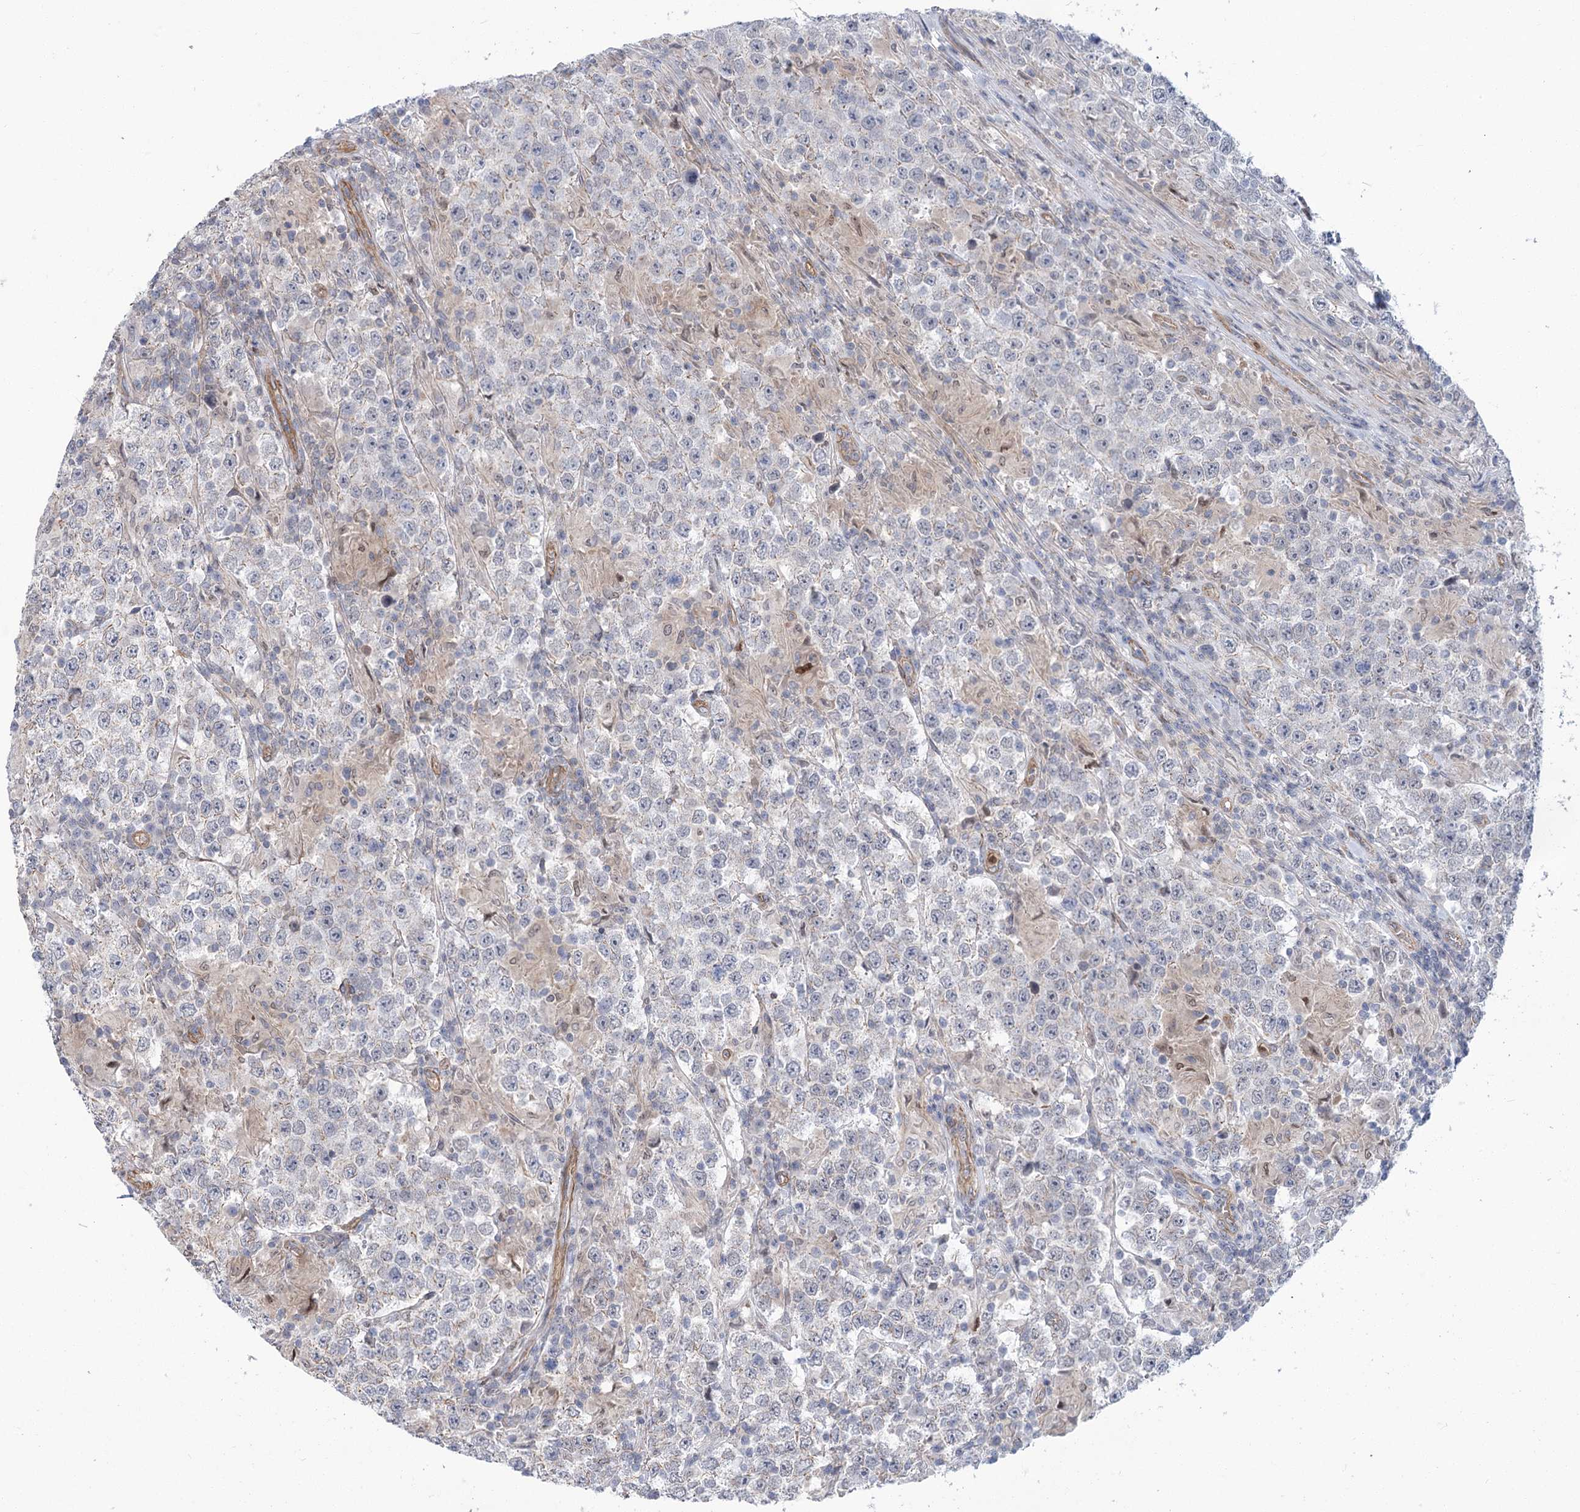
{"staining": {"intensity": "negative", "quantity": "none", "location": "none"}, "tissue": "testis cancer", "cell_type": "Tumor cells", "image_type": "cancer", "snomed": [{"axis": "morphology", "description": "Normal tissue, NOS"}, {"axis": "morphology", "description": "Urothelial carcinoma, High grade"}, {"axis": "morphology", "description": "Seminoma, NOS"}, {"axis": "morphology", "description": "Carcinoma, Embryonal, NOS"}, {"axis": "topography", "description": "Urinary bladder"}, {"axis": "topography", "description": "Testis"}], "caption": "The image shows no staining of tumor cells in urothelial carcinoma (high-grade) (testis).", "gene": "THAP6", "patient": {"sex": "male", "age": 41}}